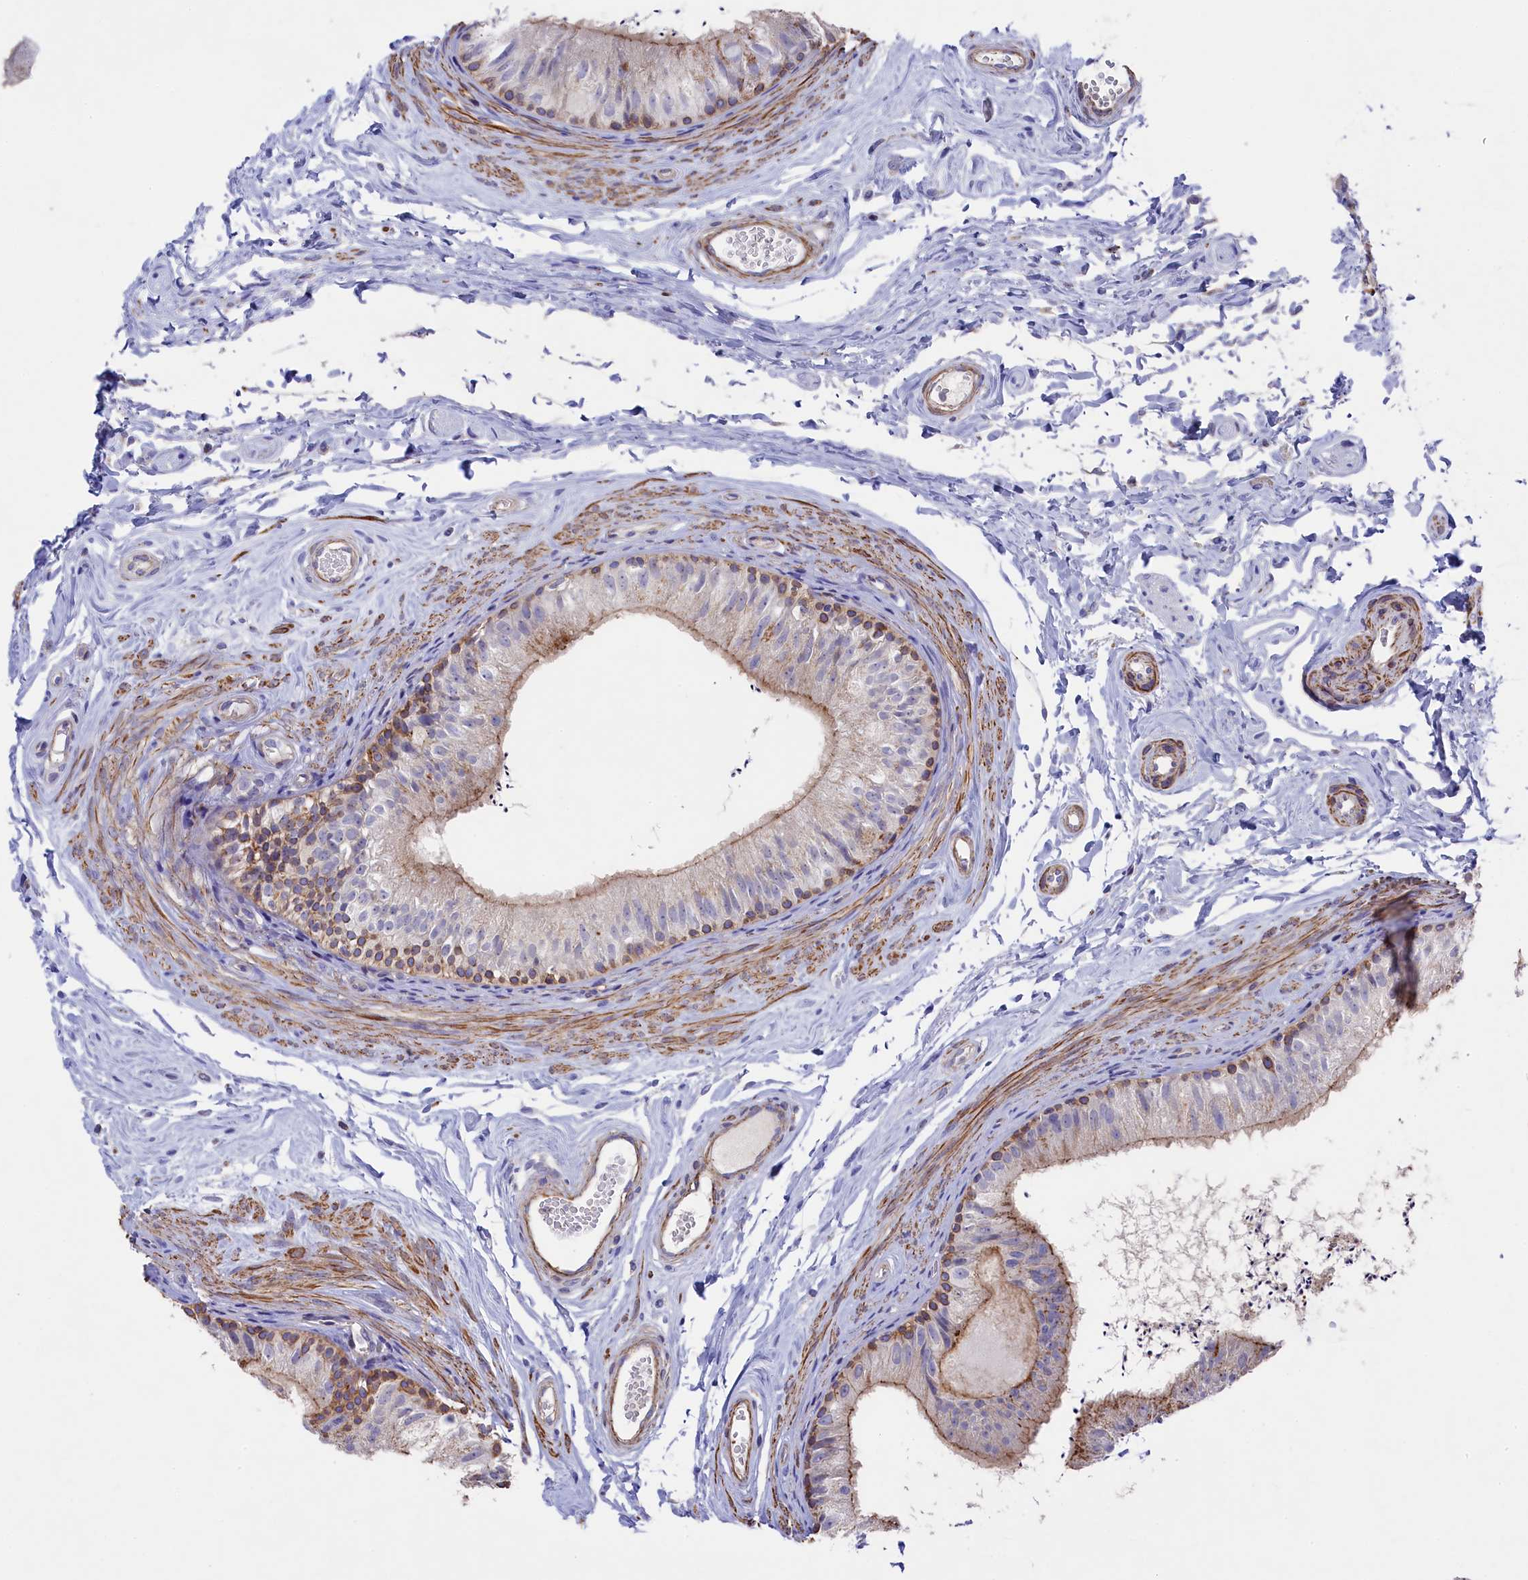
{"staining": {"intensity": "moderate", "quantity": "25%-75%", "location": "cytoplasmic/membranous"}, "tissue": "epididymis", "cell_type": "Glandular cells", "image_type": "normal", "snomed": [{"axis": "morphology", "description": "Normal tissue, NOS"}, {"axis": "topography", "description": "Epididymis"}], "caption": "Protein staining of unremarkable epididymis exhibits moderate cytoplasmic/membranous expression in approximately 25%-75% of glandular cells. Immunohistochemistry (ihc) stains the protein in brown and the nuclei are stained blue.", "gene": "RAPSN", "patient": {"sex": "male", "age": 56}}